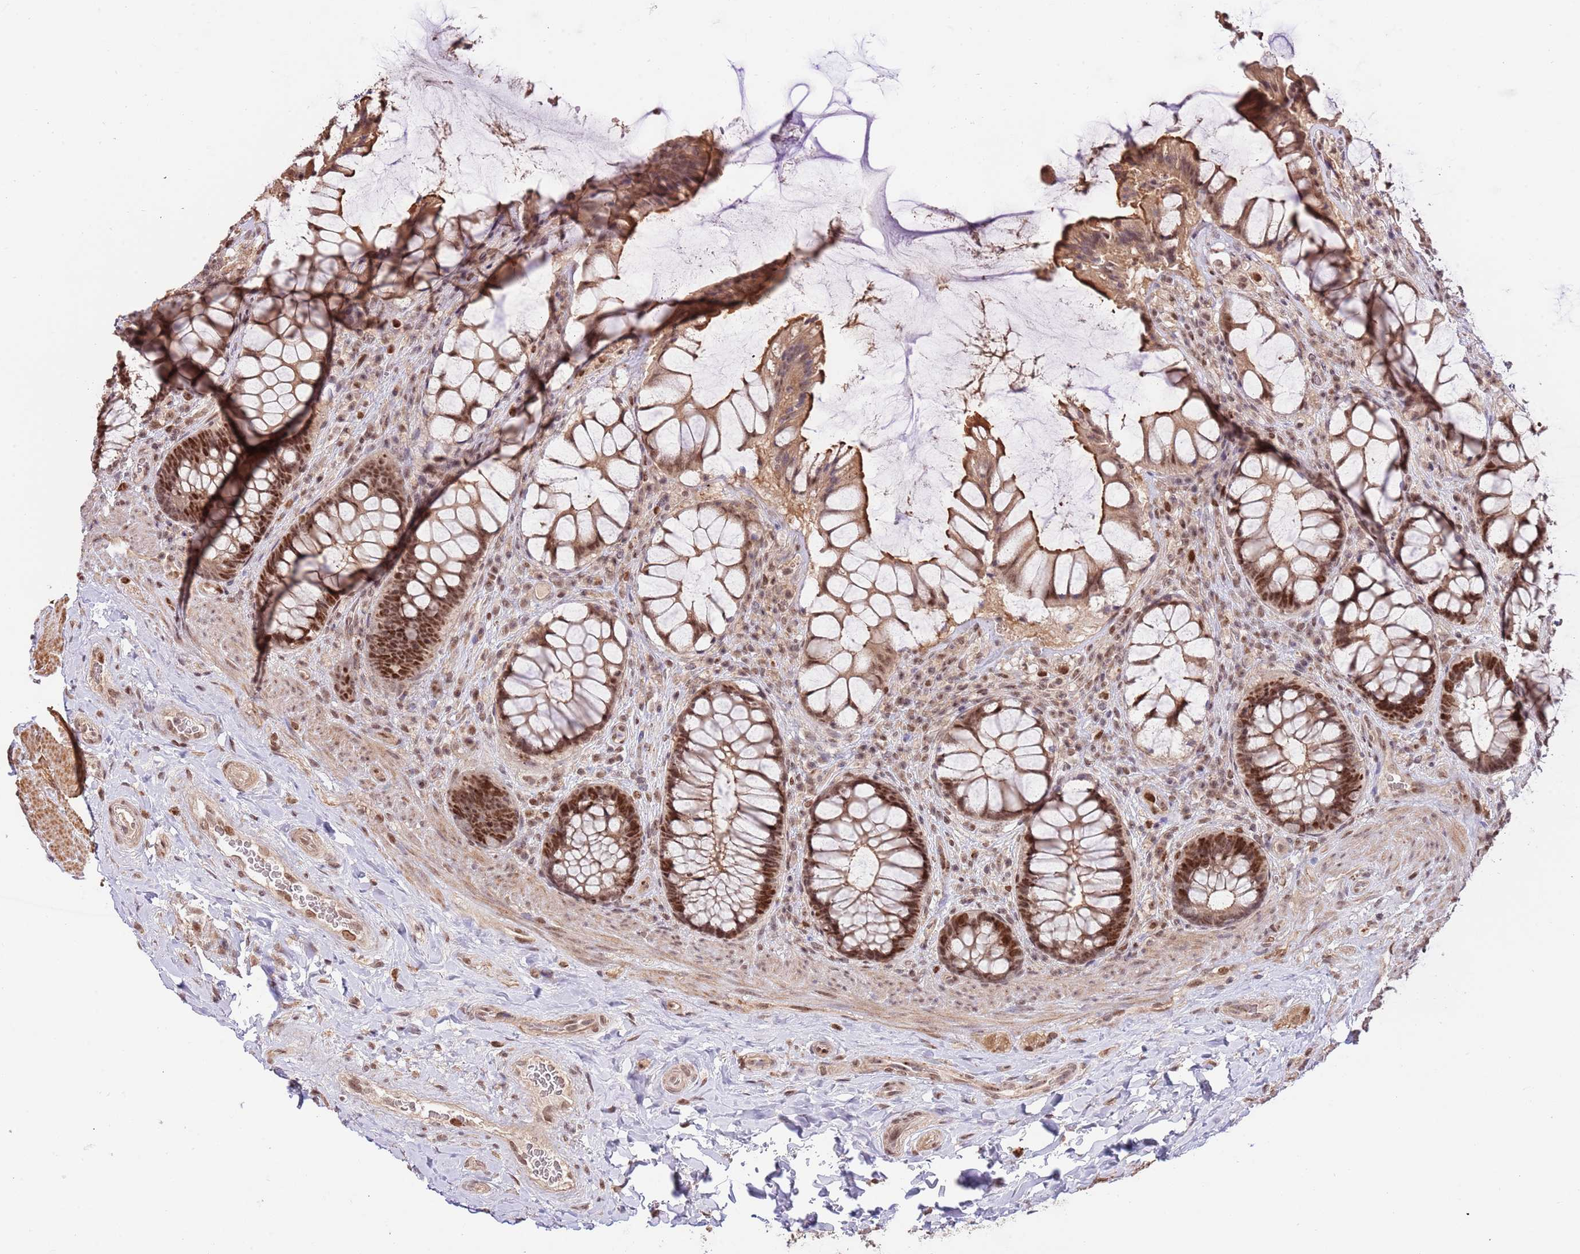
{"staining": {"intensity": "moderate", "quantity": ">75%", "location": "cytoplasmic/membranous,nuclear"}, "tissue": "rectum", "cell_type": "Glandular cells", "image_type": "normal", "snomed": [{"axis": "morphology", "description": "Normal tissue, NOS"}, {"axis": "topography", "description": "Rectum"}], "caption": "Moderate cytoplasmic/membranous,nuclear expression is seen in about >75% of glandular cells in unremarkable rectum.", "gene": "RIF1", "patient": {"sex": "female", "age": 58}}